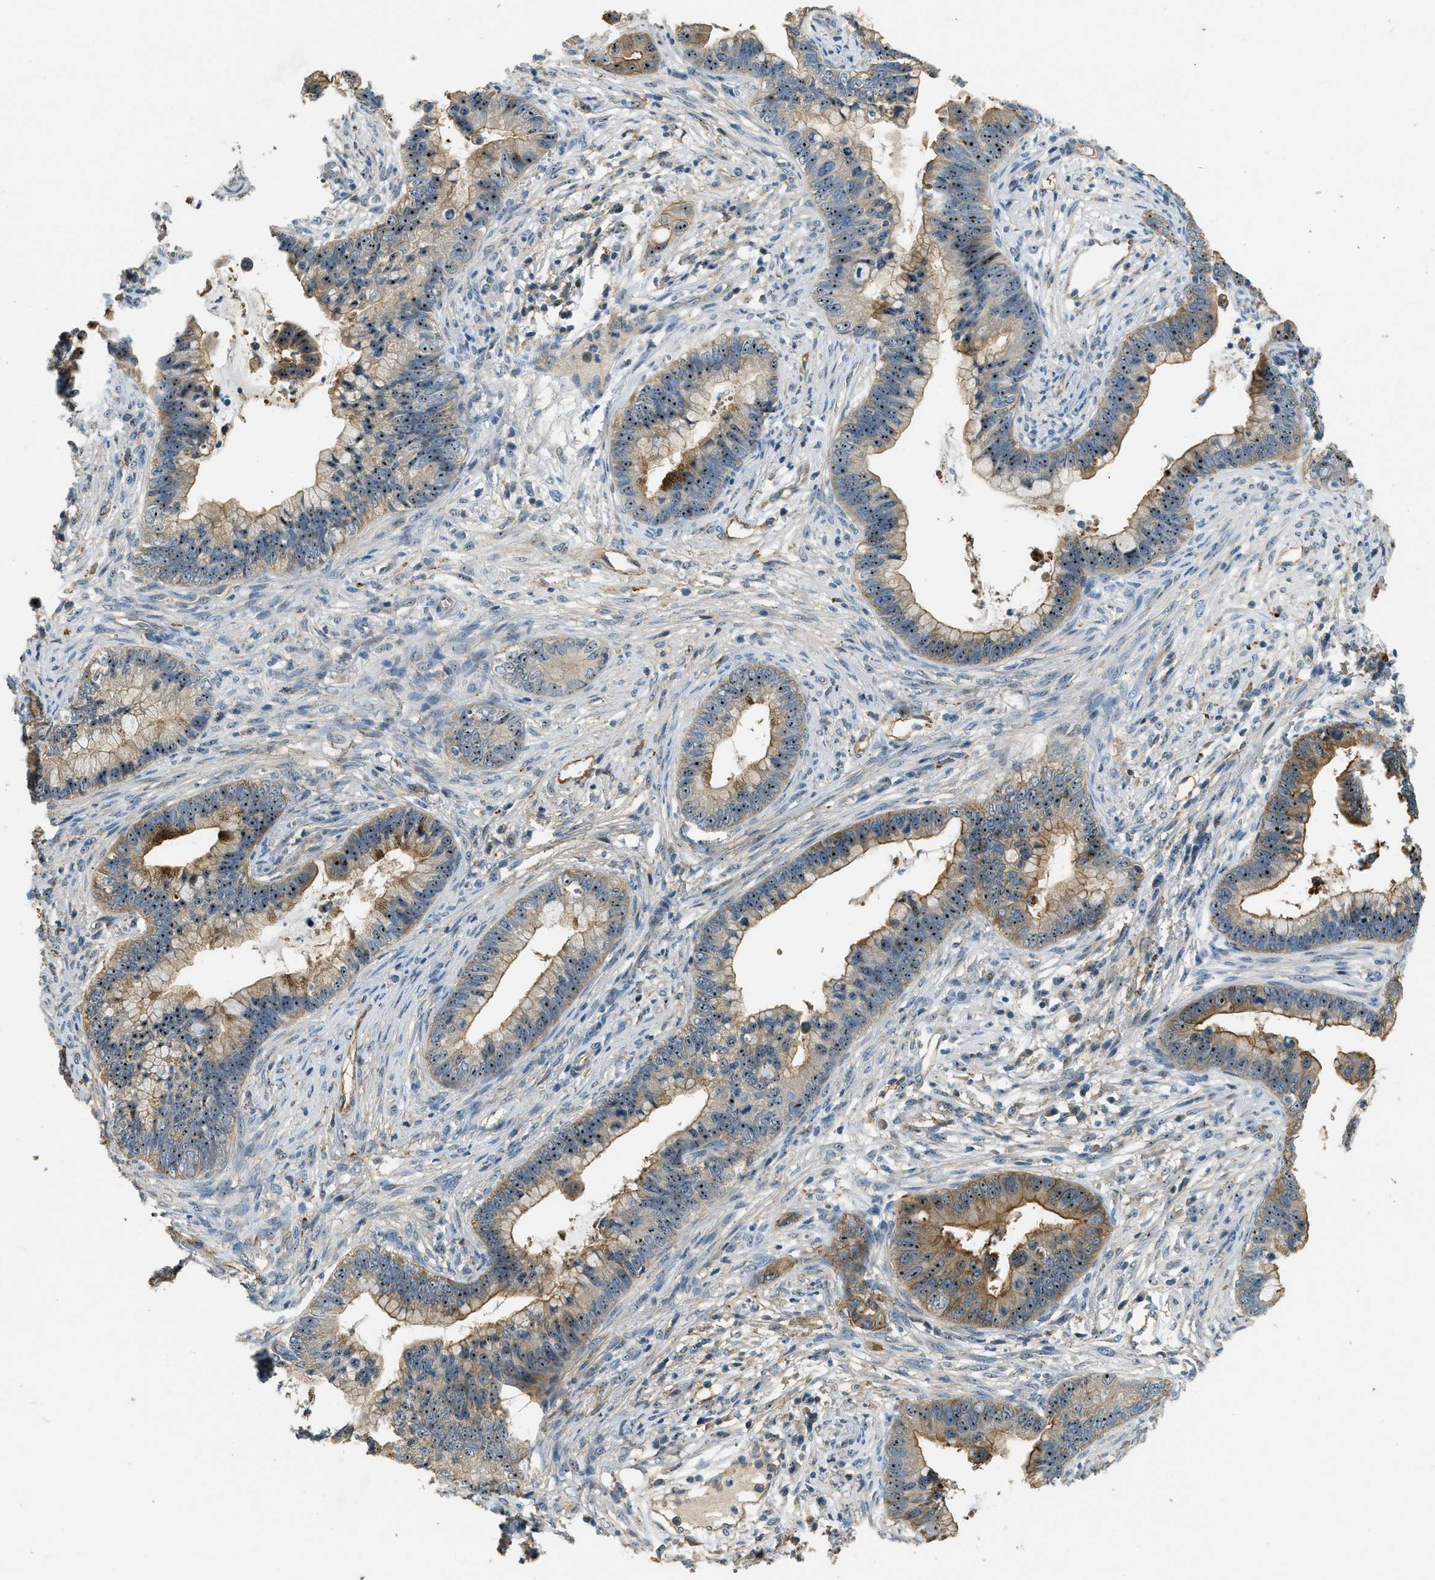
{"staining": {"intensity": "moderate", "quantity": ">75%", "location": "cytoplasmic/membranous,nuclear"}, "tissue": "cervical cancer", "cell_type": "Tumor cells", "image_type": "cancer", "snomed": [{"axis": "morphology", "description": "Adenocarcinoma, NOS"}, {"axis": "topography", "description": "Cervix"}], "caption": "Cervical adenocarcinoma tissue exhibits moderate cytoplasmic/membranous and nuclear staining in about >75% of tumor cells, visualized by immunohistochemistry. (brown staining indicates protein expression, while blue staining denotes nuclei).", "gene": "OSMR", "patient": {"sex": "female", "age": 44}}